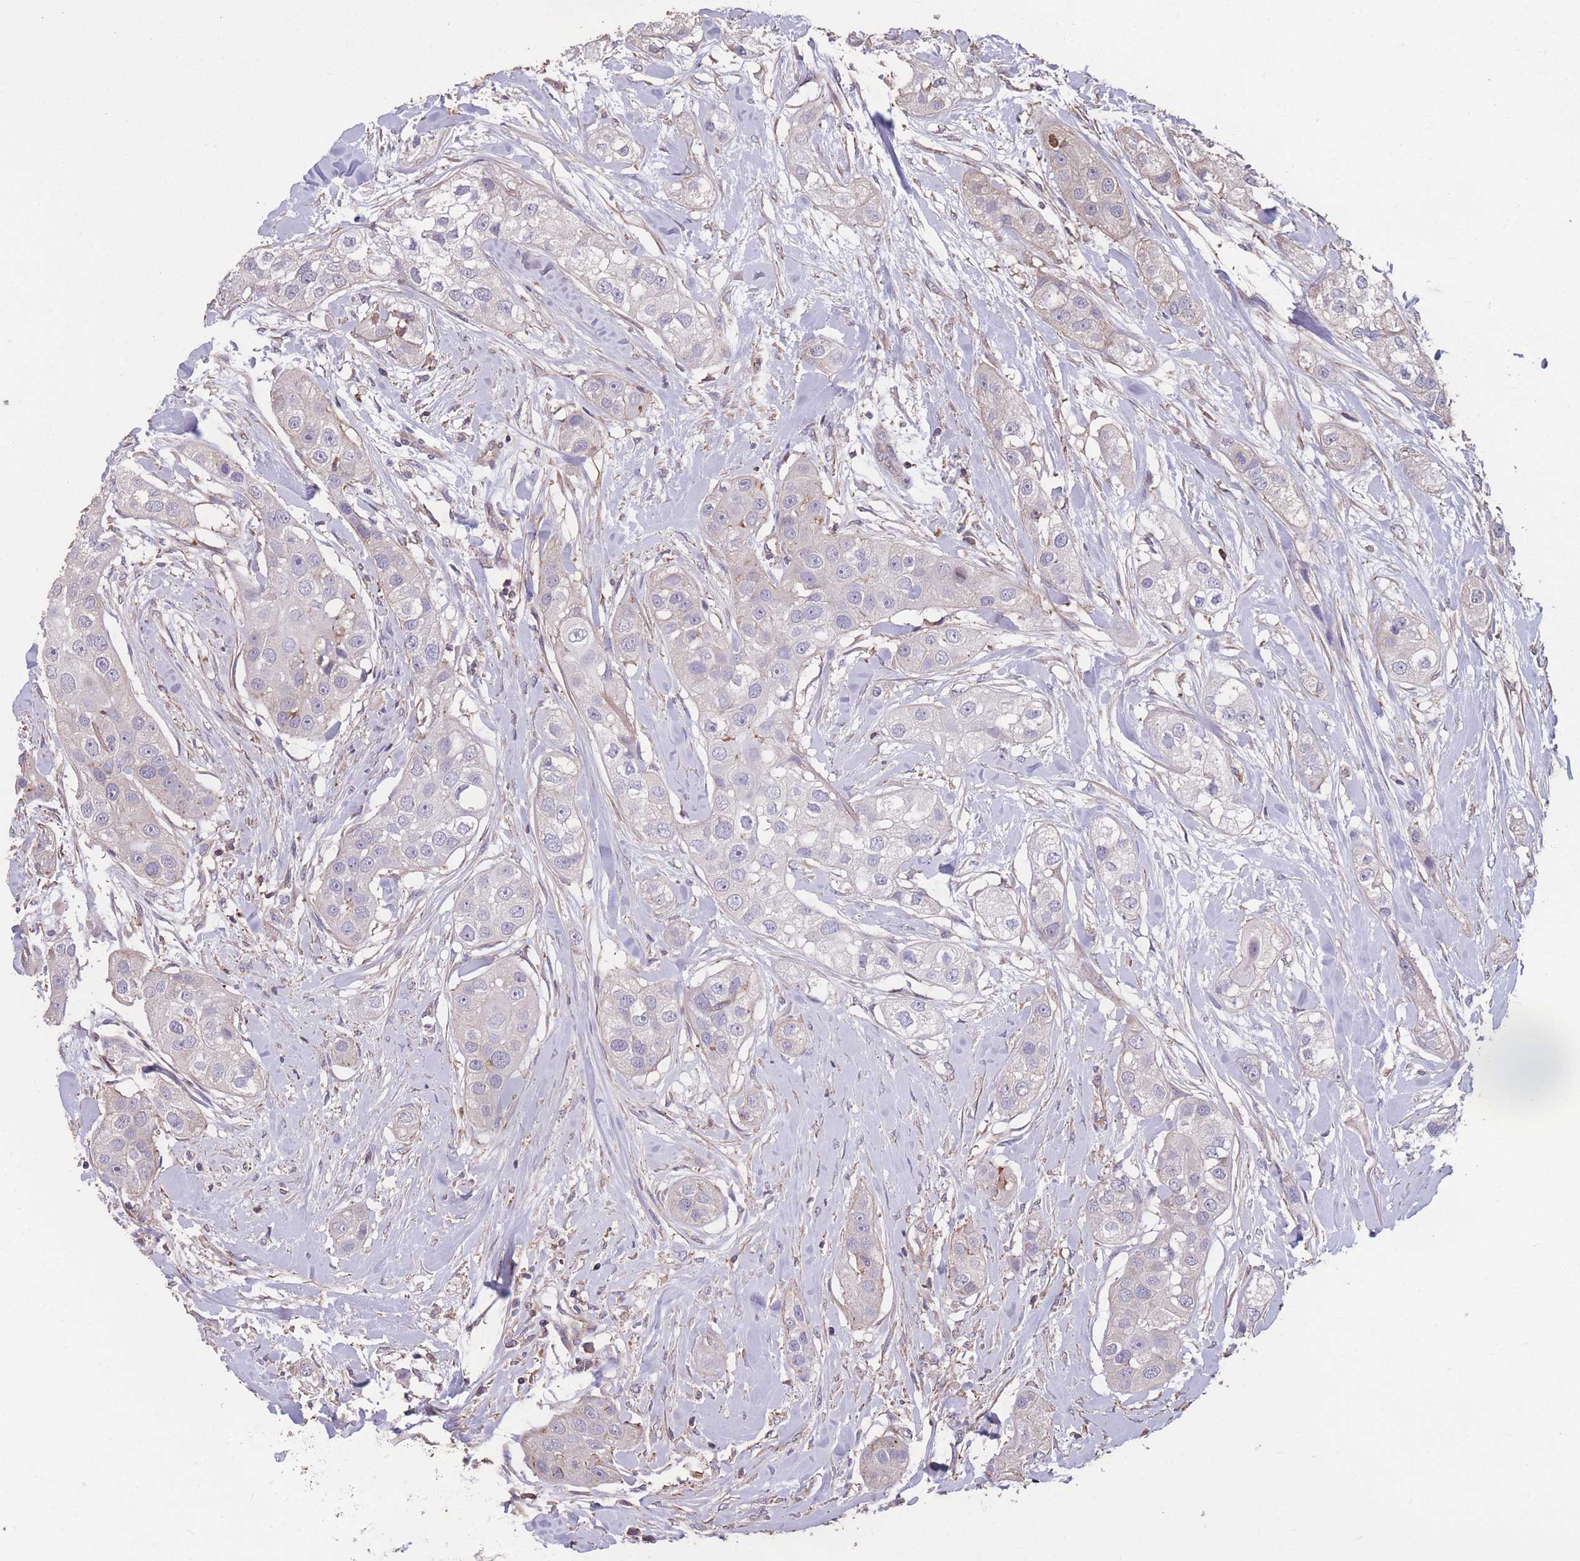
{"staining": {"intensity": "negative", "quantity": "none", "location": "none"}, "tissue": "head and neck cancer", "cell_type": "Tumor cells", "image_type": "cancer", "snomed": [{"axis": "morphology", "description": "Normal tissue, NOS"}, {"axis": "morphology", "description": "Squamous cell carcinoma, NOS"}, {"axis": "topography", "description": "Skeletal muscle"}, {"axis": "topography", "description": "Head-Neck"}], "caption": "This is an immunohistochemistry (IHC) histopathology image of head and neck cancer. There is no positivity in tumor cells.", "gene": "NUDT21", "patient": {"sex": "male", "age": 51}}